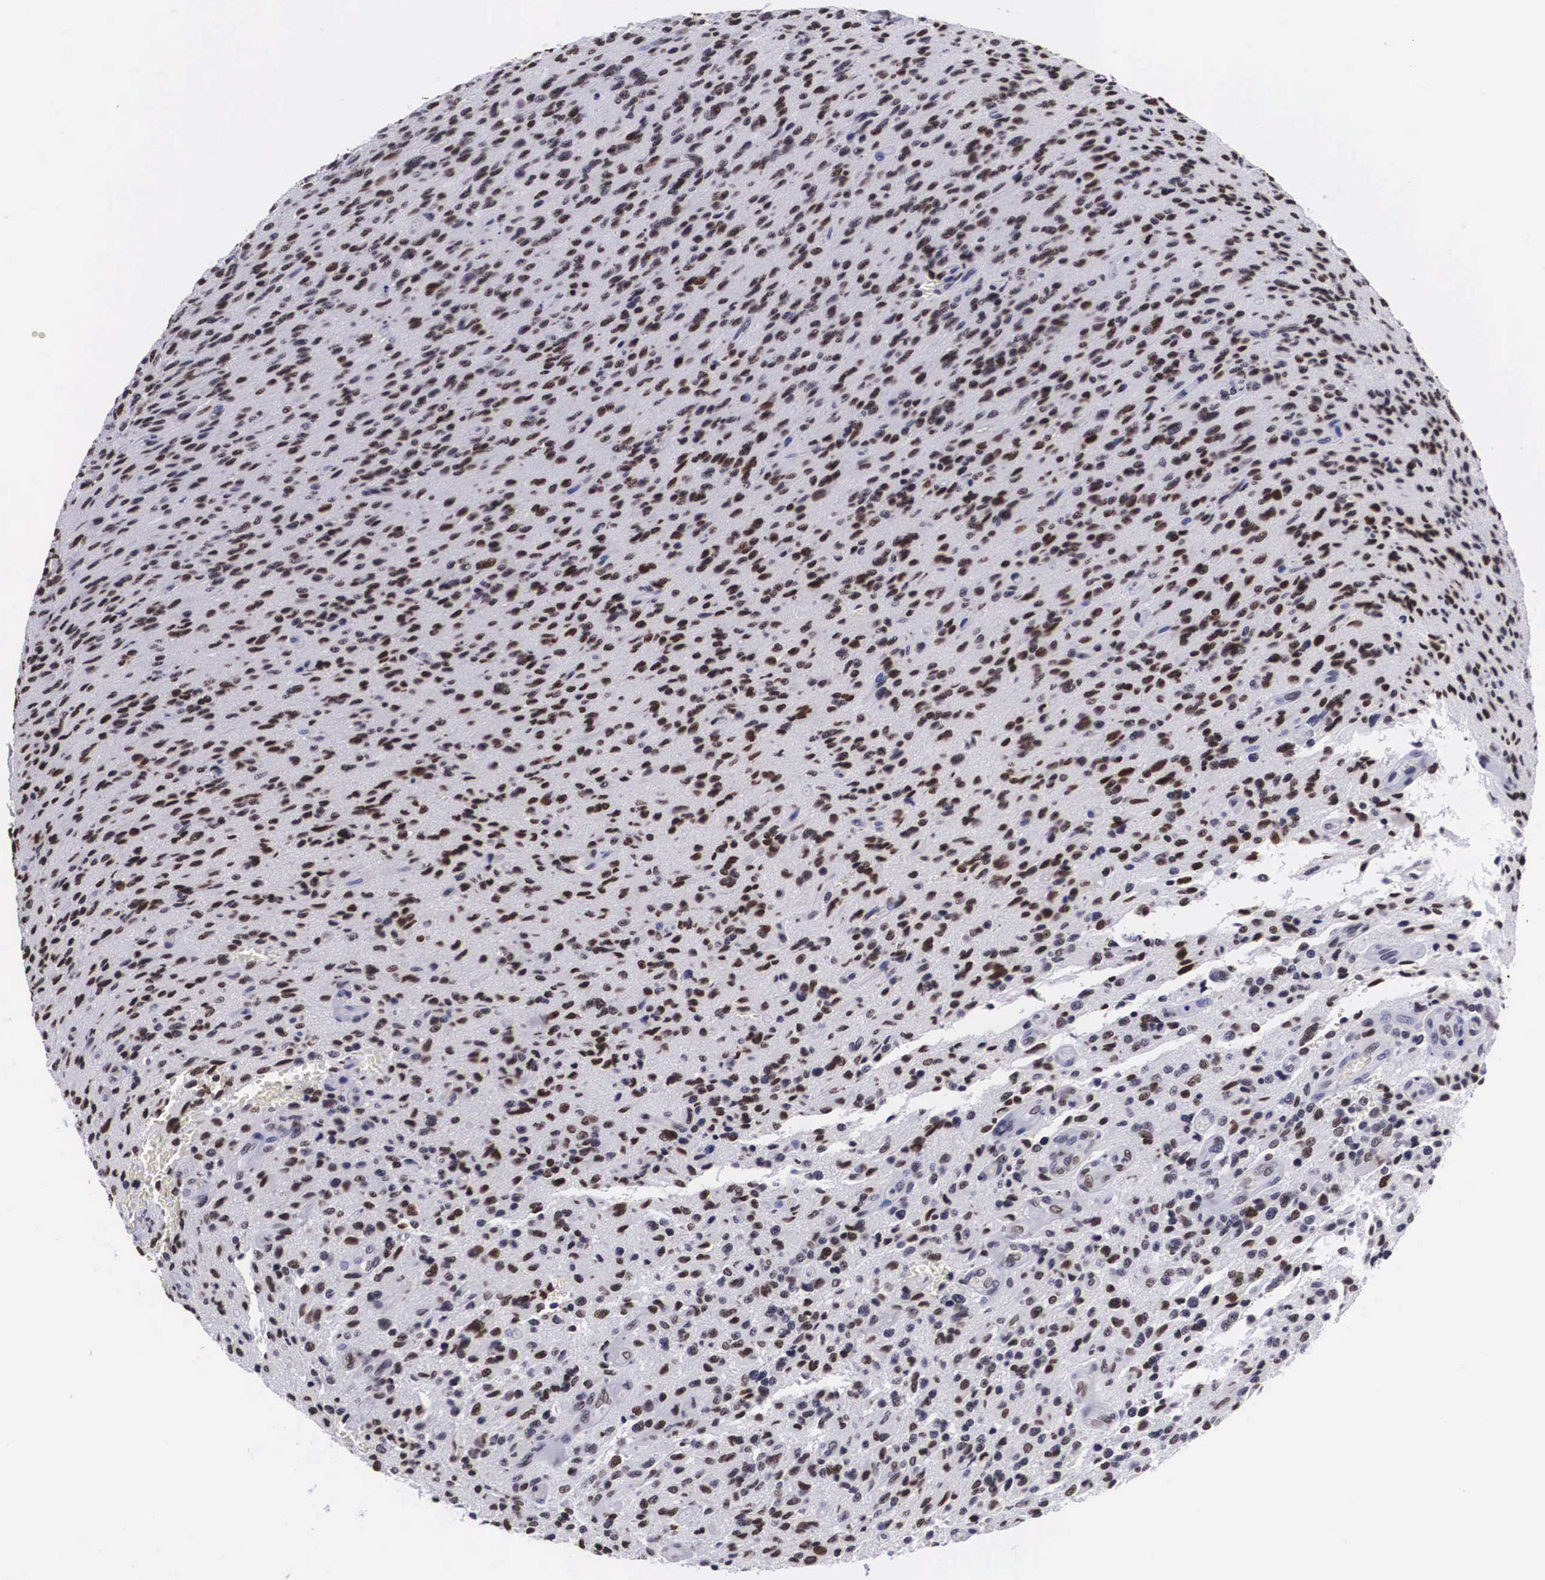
{"staining": {"intensity": "strong", "quantity": ">75%", "location": "nuclear"}, "tissue": "glioma", "cell_type": "Tumor cells", "image_type": "cancer", "snomed": [{"axis": "morphology", "description": "Glioma, malignant, High grade"}, {"axis": "topography", "description": "Brain"}], "caption": "DAB (3,3'-diaminobenzidine) immunohistochemical staining of high-grade glioma (malignant) exhibits strong nuclear protein expression in about >75% of tumor cells.", "gene": "MECP2", "patient": {"sex": "male", "age": 36}}